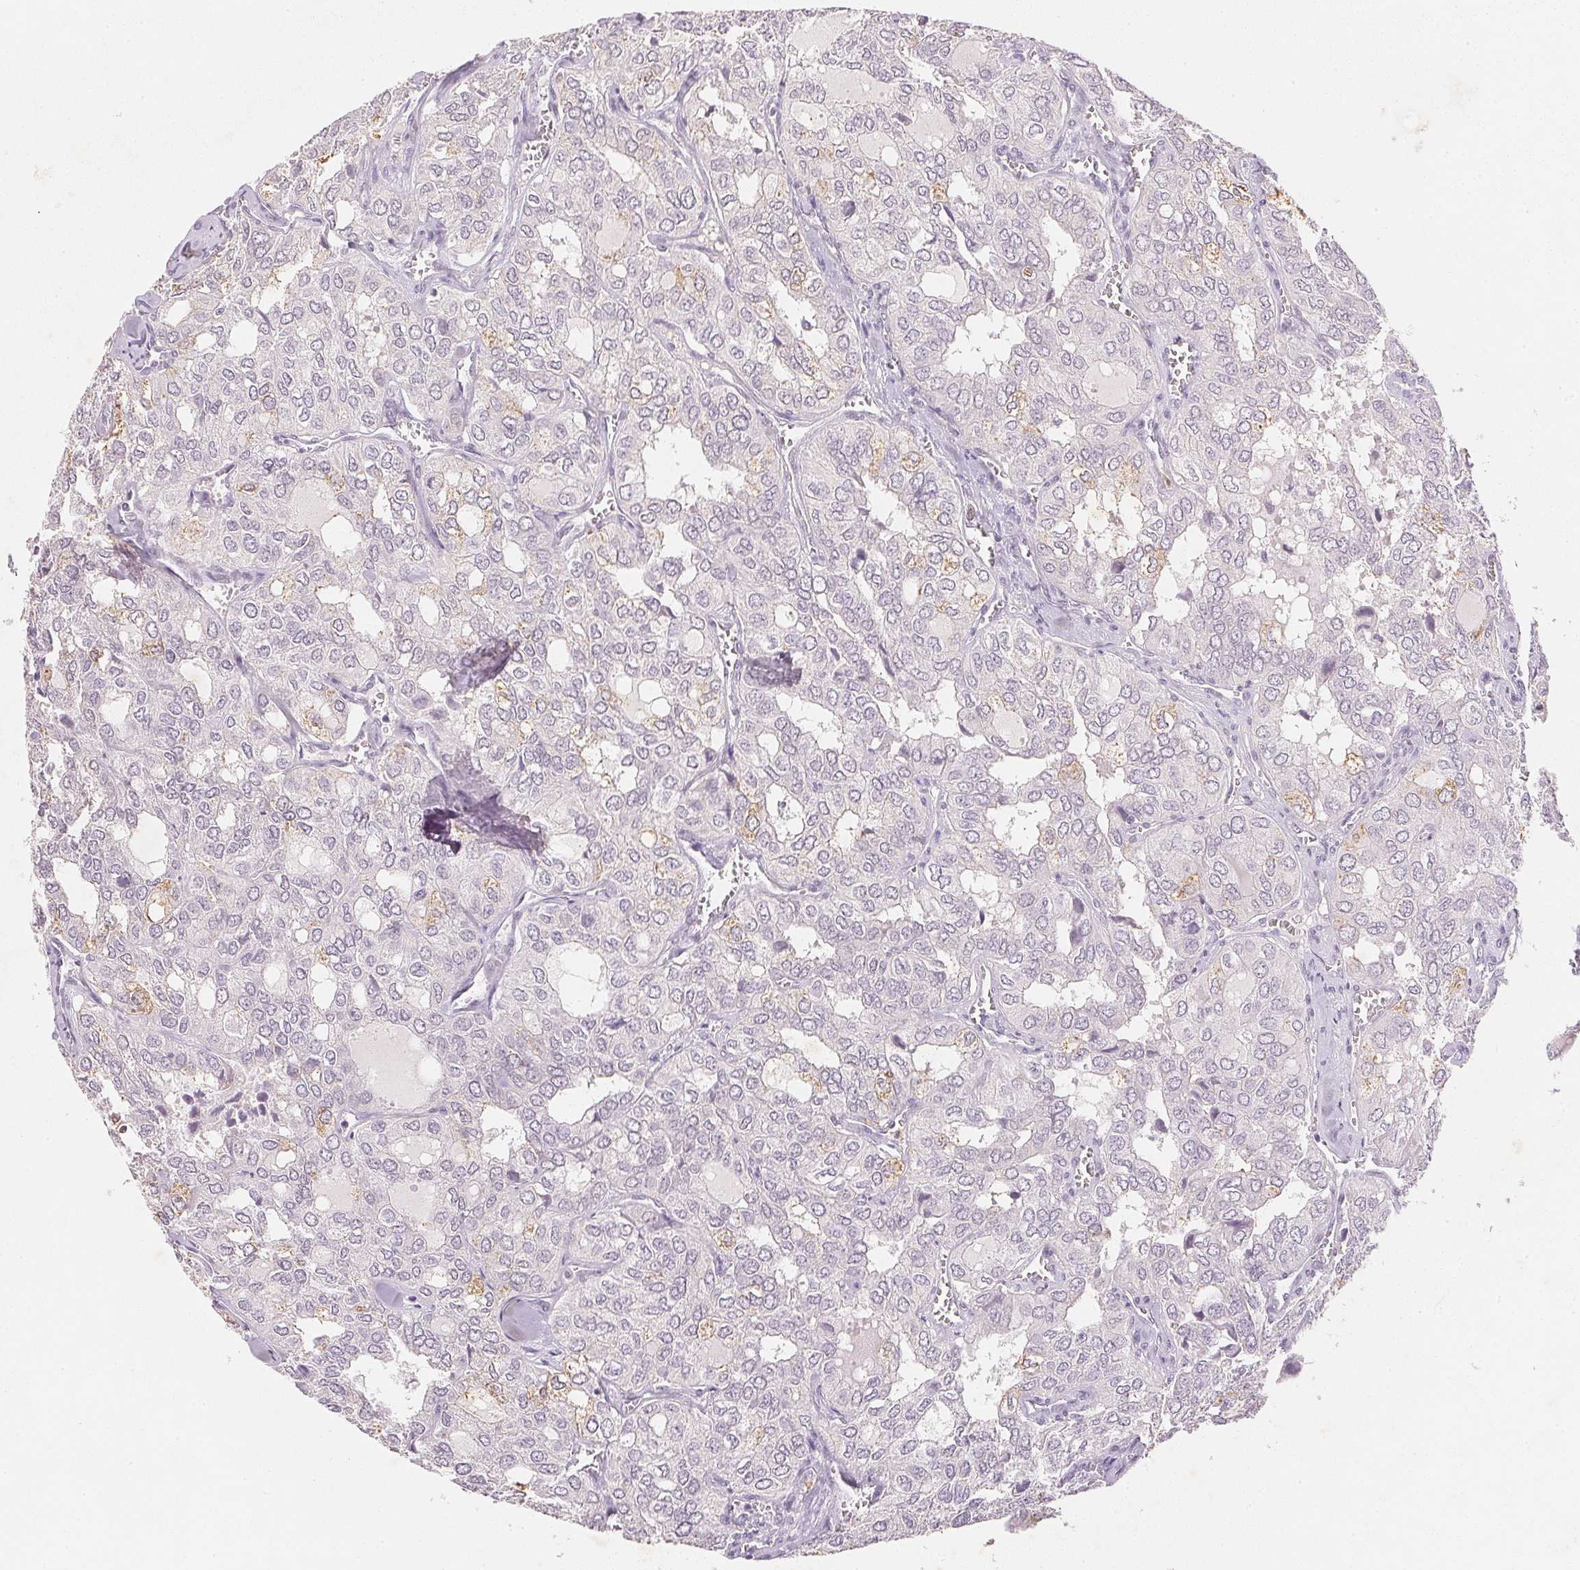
{"staining": {"intensity": "weak", "quantity": "<25%", "location": "cytoplasmic/membranous"}, "tissue": "thyroid cancer", "cell_type": "Tumor cells", "image_type": "cancer", "snomed": [{"axis": "morphology", "description": "Follicular adenoma carcinoma, NOS"}, {"axis": "topography", "description": "Thyroid gland"}], "caption": "A high-resolution image shows IHC staining of thyroid follicular adenoma carcinoma, which reveals no significant positivity in tumor cells.", "gene": "SMTN", "patient": {"sex": "male", "age": 75}}